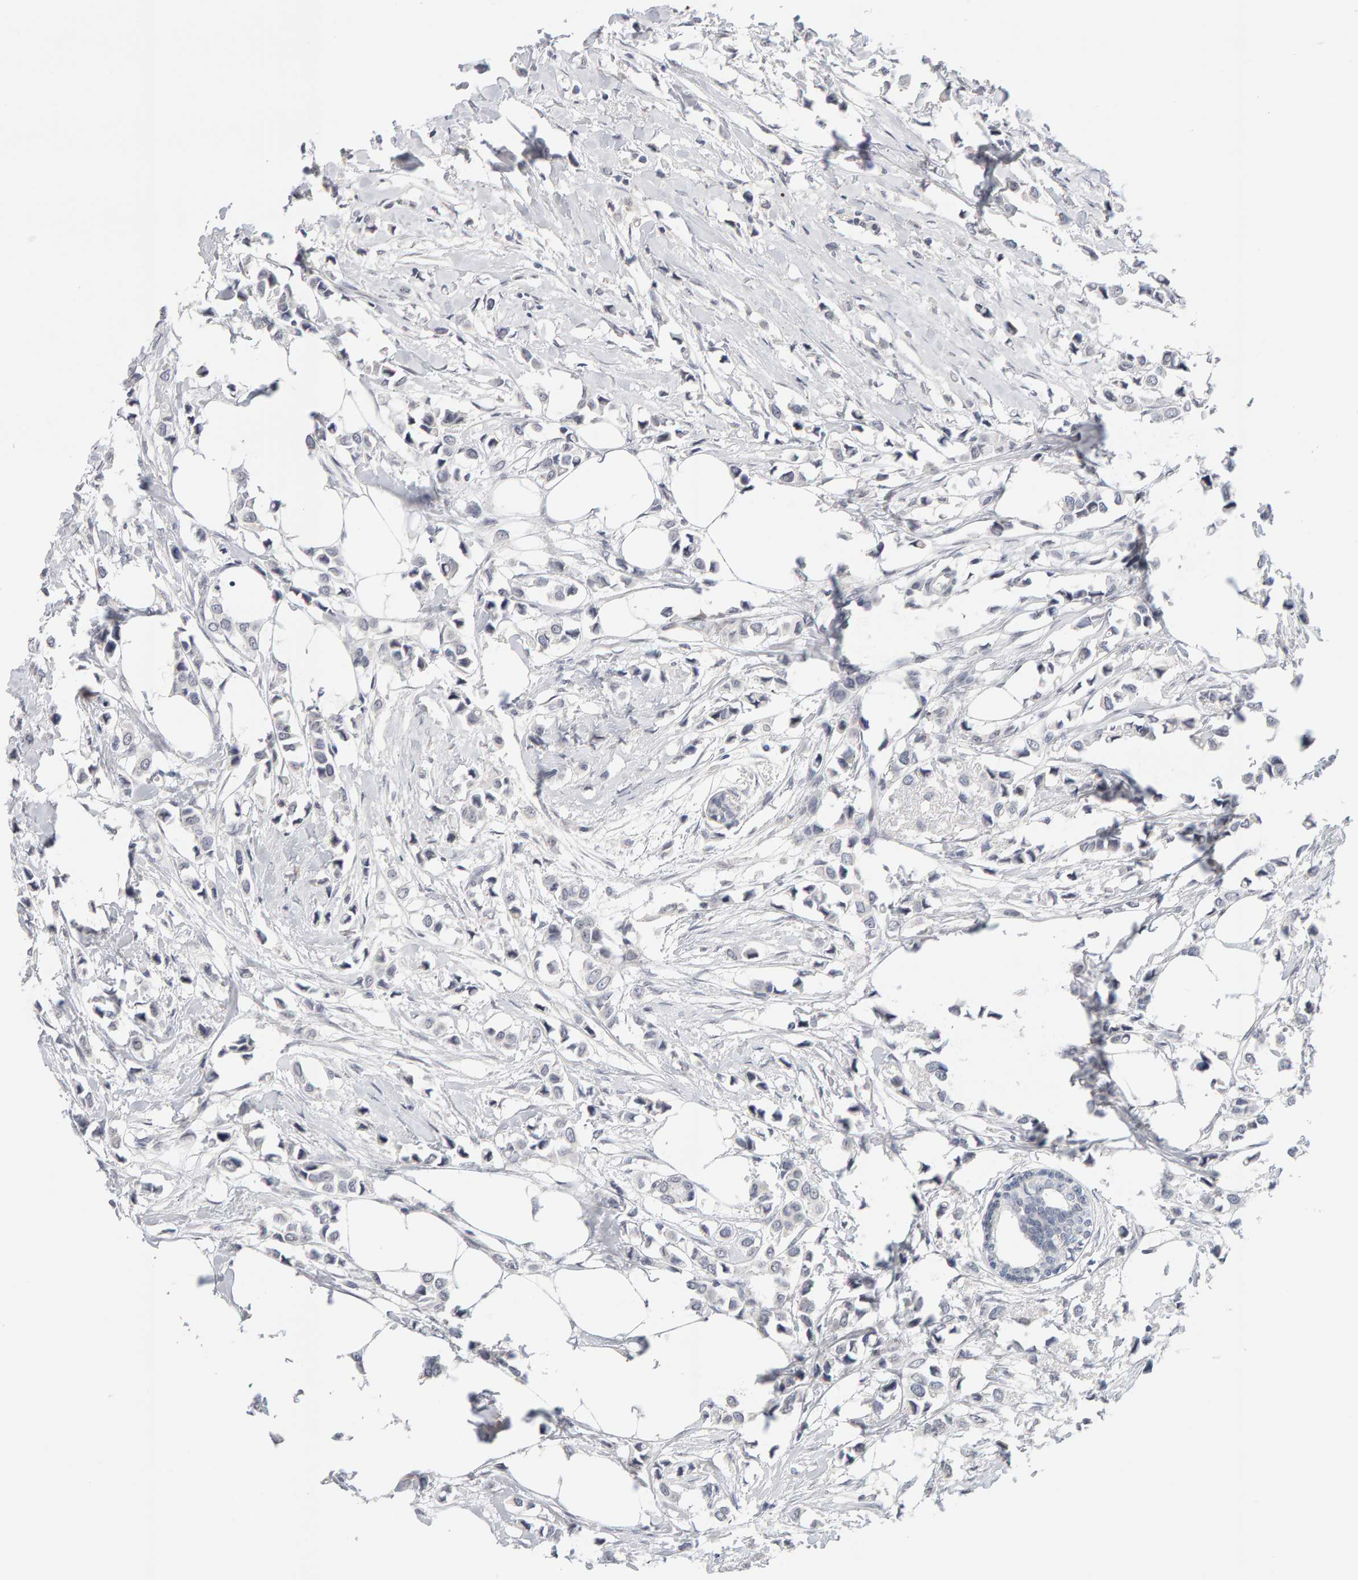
{"staining": {"intensity": "negative", "quantity": "none", "location": "none"}, "tissue": "breast cancer", "cell_type": "Tumor cells", "image_type": "cancer", "snomed": [{"axis": "morphology", "description": "Lobular carcinoma"}, {"axis": "topography", "description": "Breast"}], "caption": "Breast cancer was stained to show a protein in brown. There is no significant staining in tumor cells.", "gene": "HNF4A", "patient": {"sex": "female", "age": 51}}